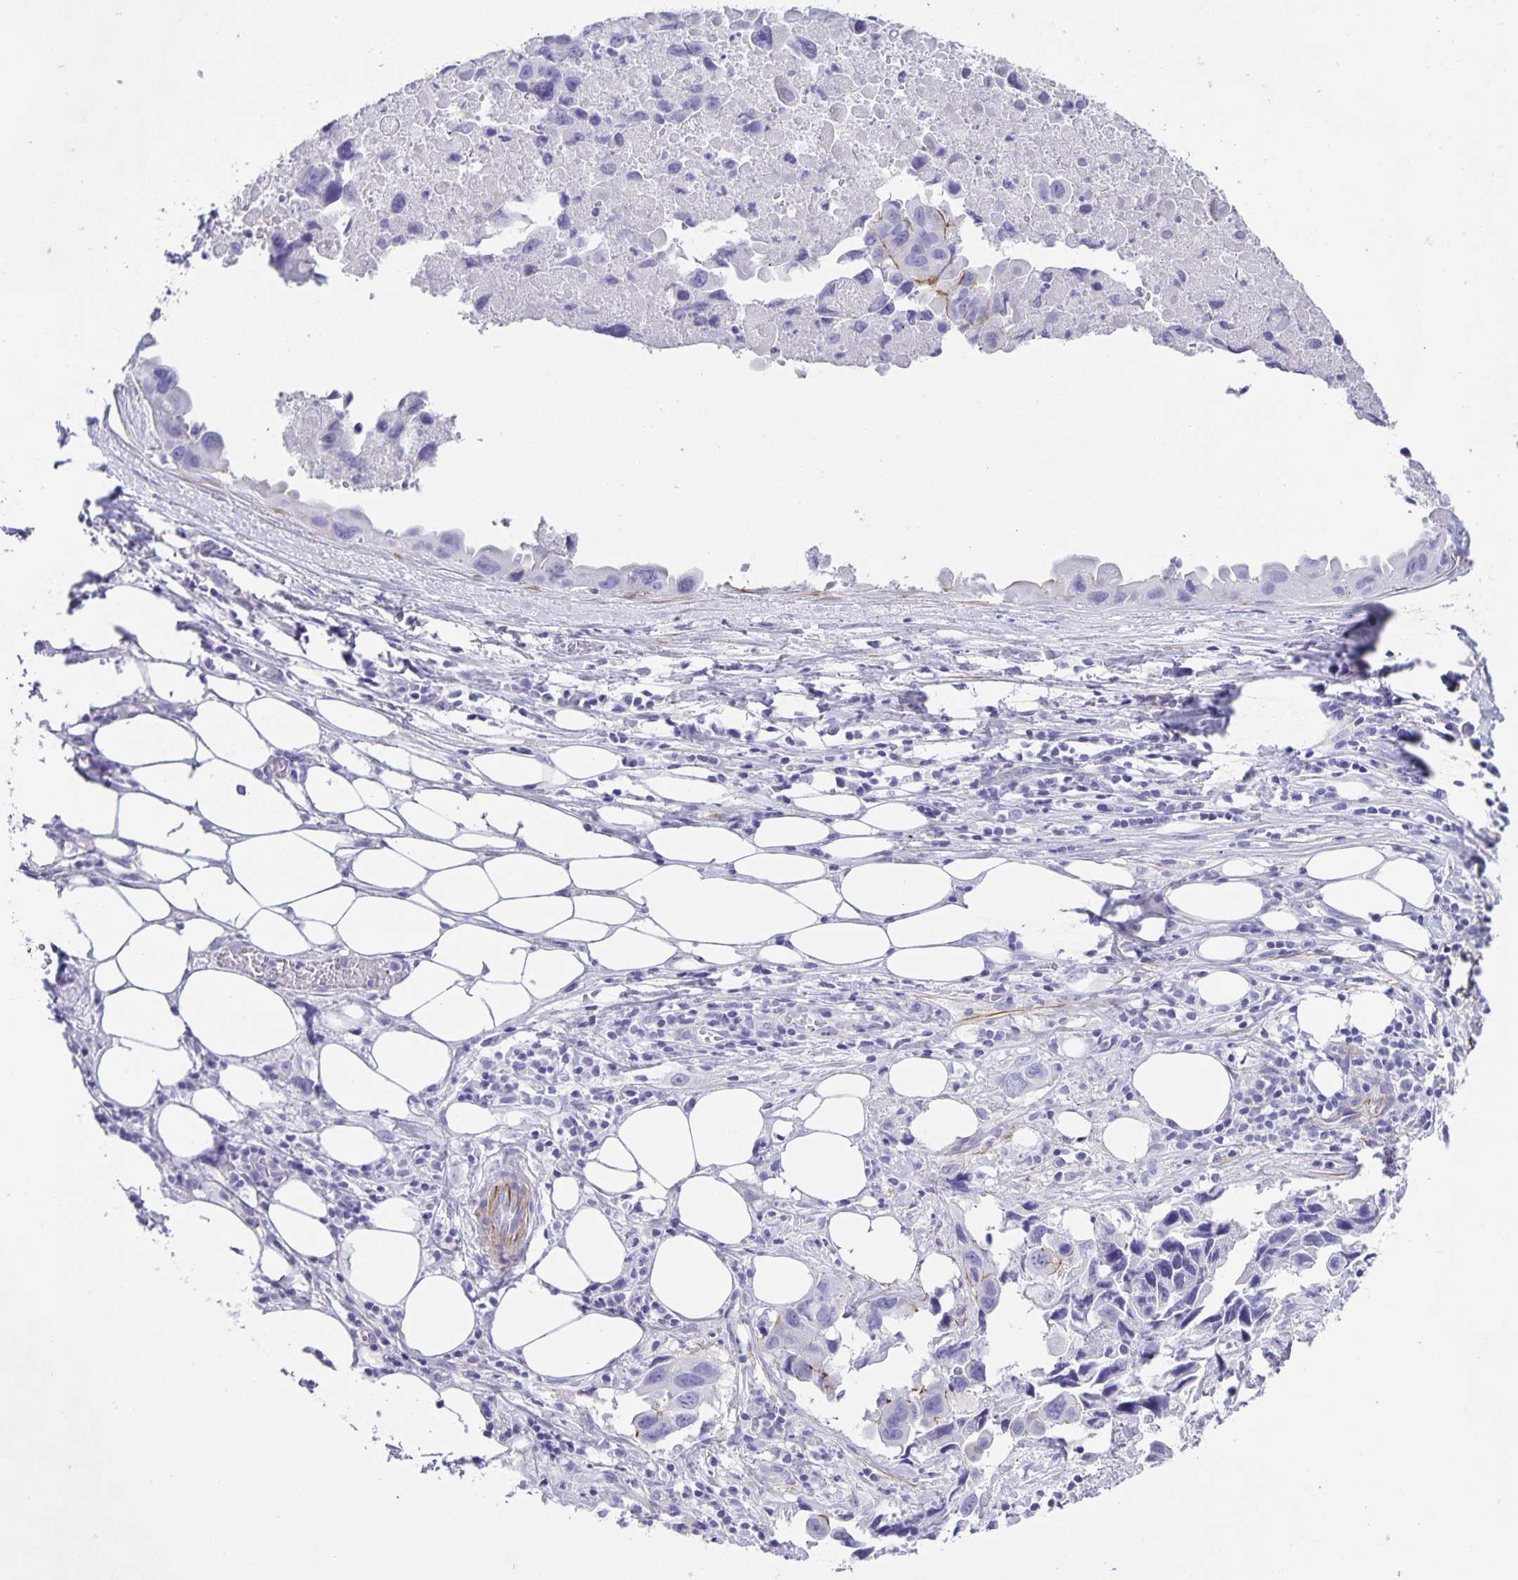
{"staining": {"intensity": "negative", "quantity": "none", "location": "none"}, "tissue": "lung cancer", "cell_type": "Tumor cells", "image_type": "cancer", "snomed": [{"axis": "morphology", "description": "Adenocarcinoma, NOS"}, {"axis": "topography", "description": "Lymph node"}, {"axis": "topography", "description": "Lung"}], "caption": "This image is of adenocarcinoma (lung) stained with immunohistochemistry (IHC) to label a protein in brown with the nuclei are counter-stained blue. There is no staining in tumor cells.", "gene": "UBQLN3", "patient": {"sex": "male", "age": 64}}